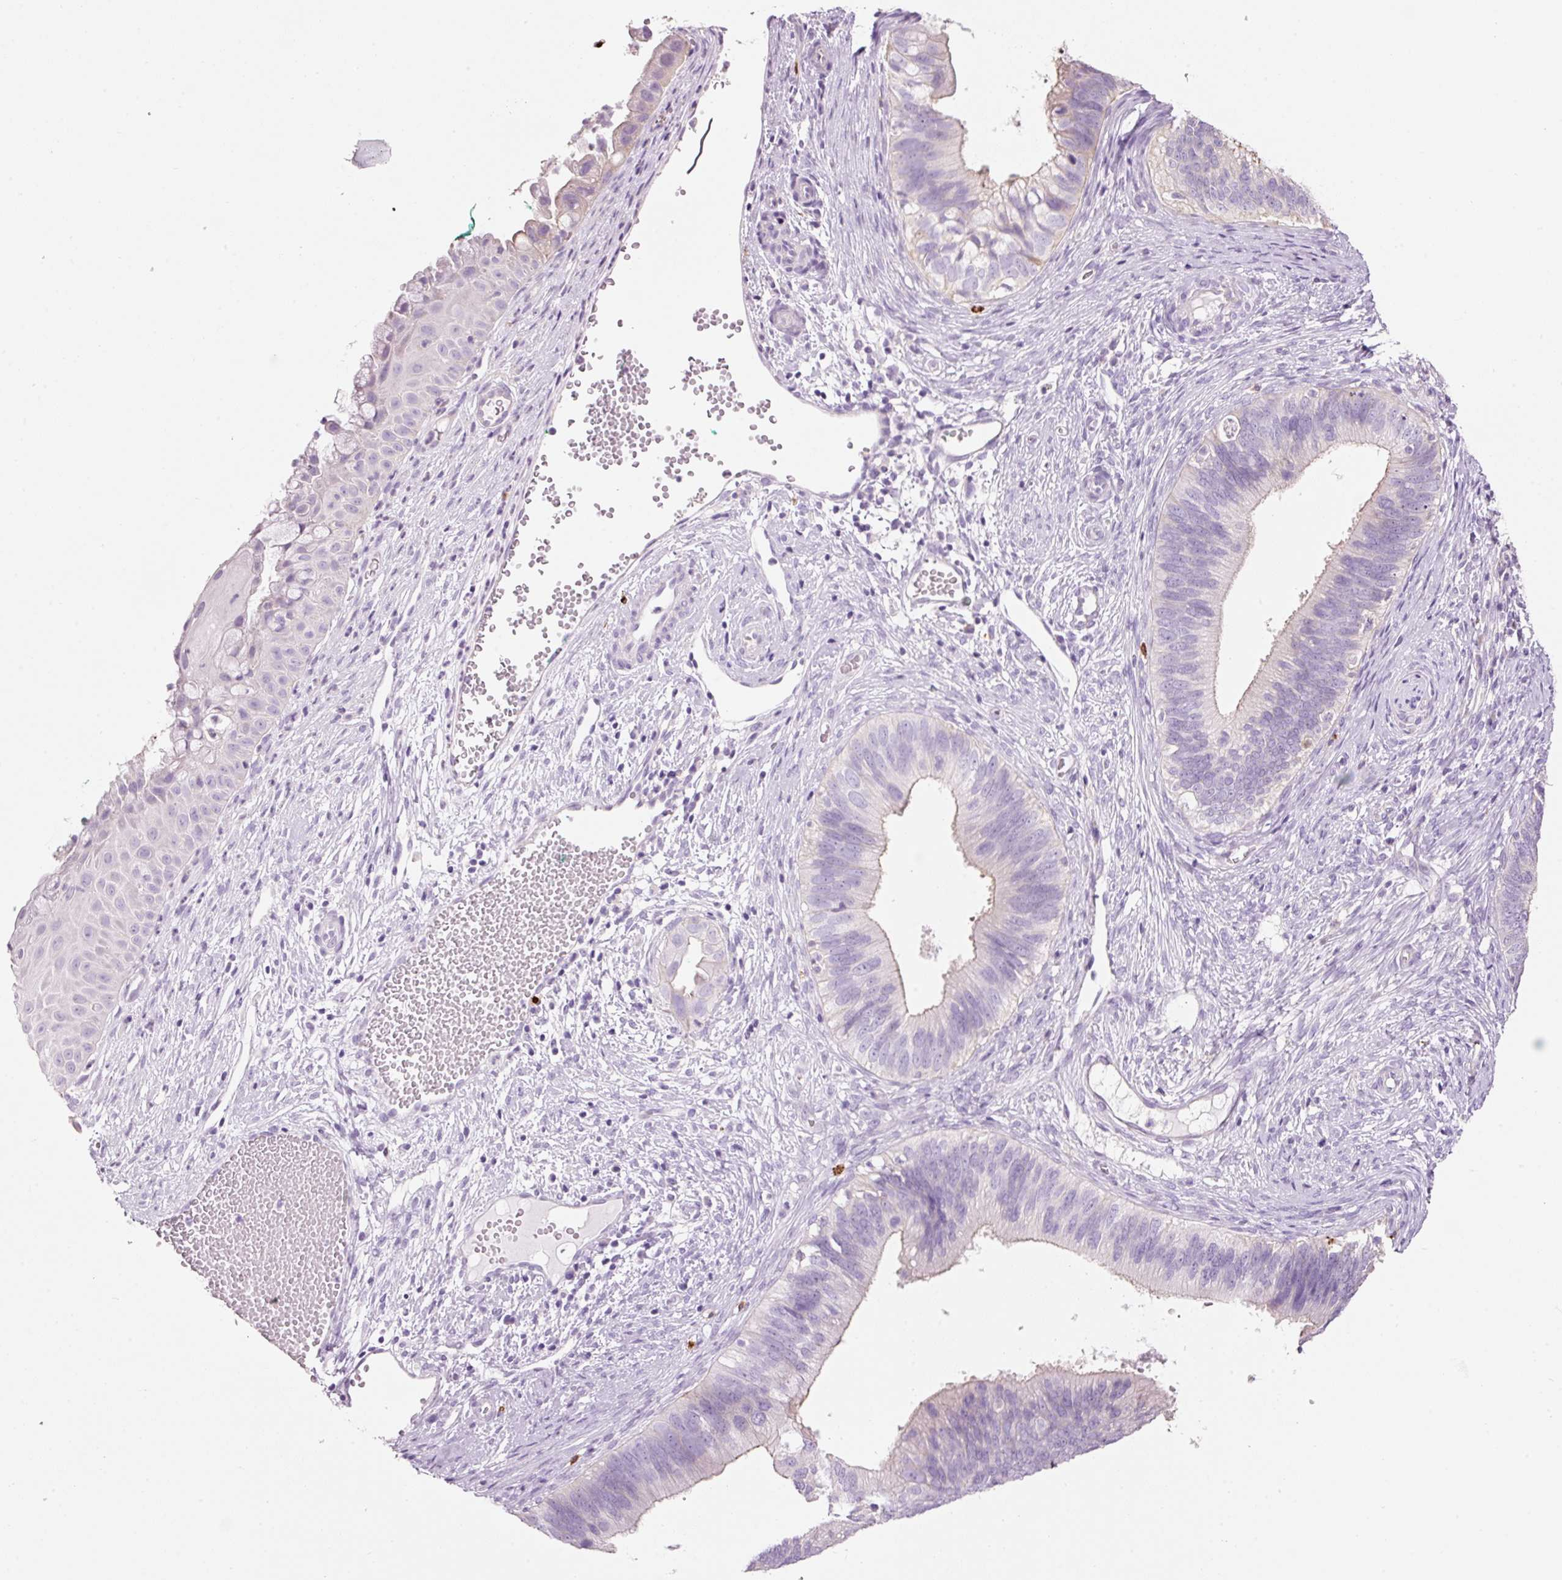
{"staining": {"intensity": "negative", "quantity": "none", "location": "none"}, "tissue": "cervical cancer", "cell_type": "Tumor cells", "image_type": "cancer", "snomed": [{"axis": "morphology", "description": "Adenocarcinoma, NOS"}, {"axis": "topography", "description": "Cervix"}], "caption": "An immunohistochemistry (IHC) image of cervical adenocarcinoma is shown. There is no staining in tumor cells of cervical adenocarcinoma. The staining is performed using DAB brown chromogen with nuclei counter-stained in using hematoxylin.", "gene": "CMA1", "patient": {"sex": "female", "age": 42}}